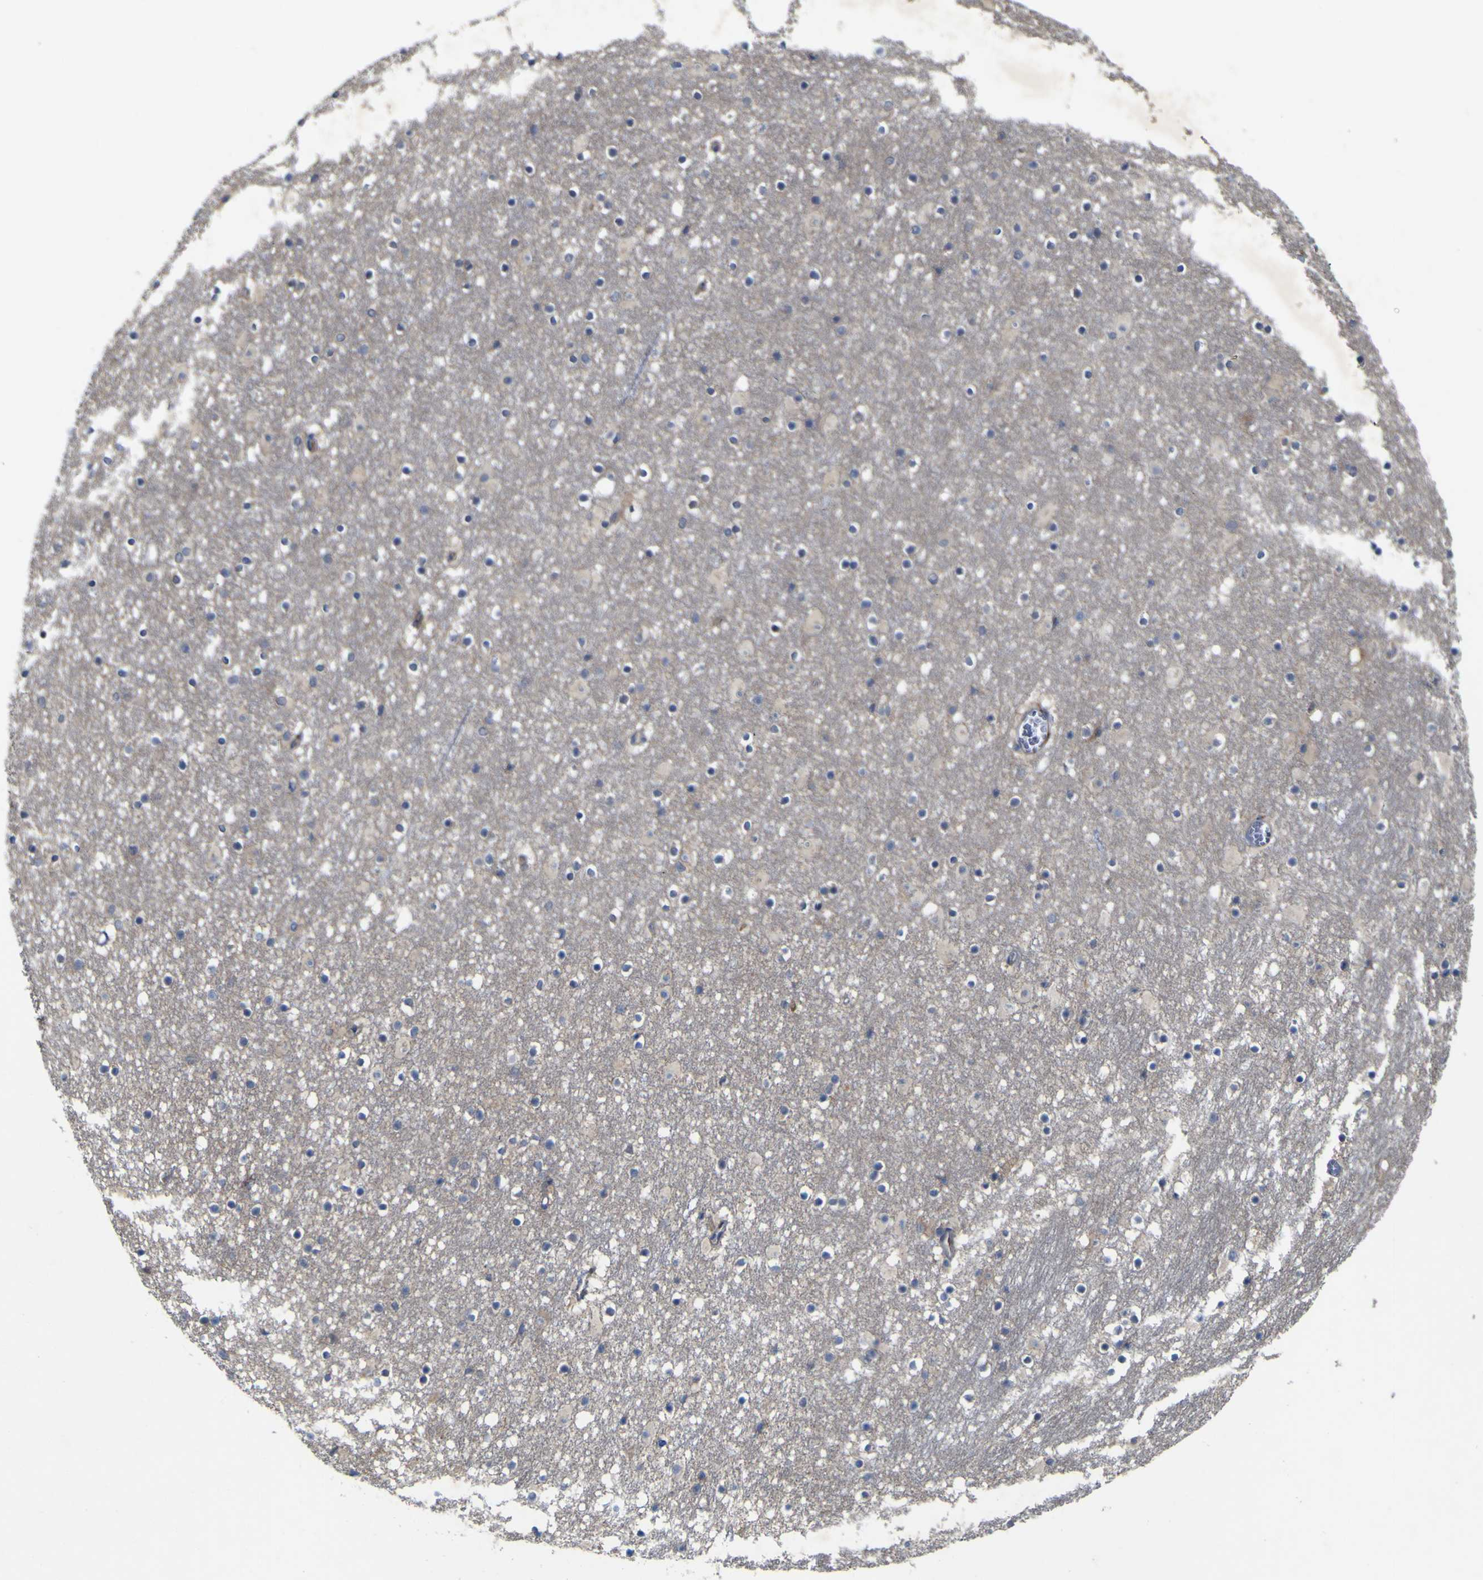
{"staining": {"intensity": "negative", "quantity": "none", "location": "none"}, "tissue": "caudate", "cell_type": "Glial cells", "image_type": "normal", "snomed": [{"axis": "morphology", "description": "Normal tissue, NOS"}, {"axis": "topography", "description": "Lateral ventricle wall"}], "caption": "Caudate stained for a protein using immunohistochemistry displays no staining glial cells.", "gene": "NAV1", "patient": {"sex": "male", "age": 45}}